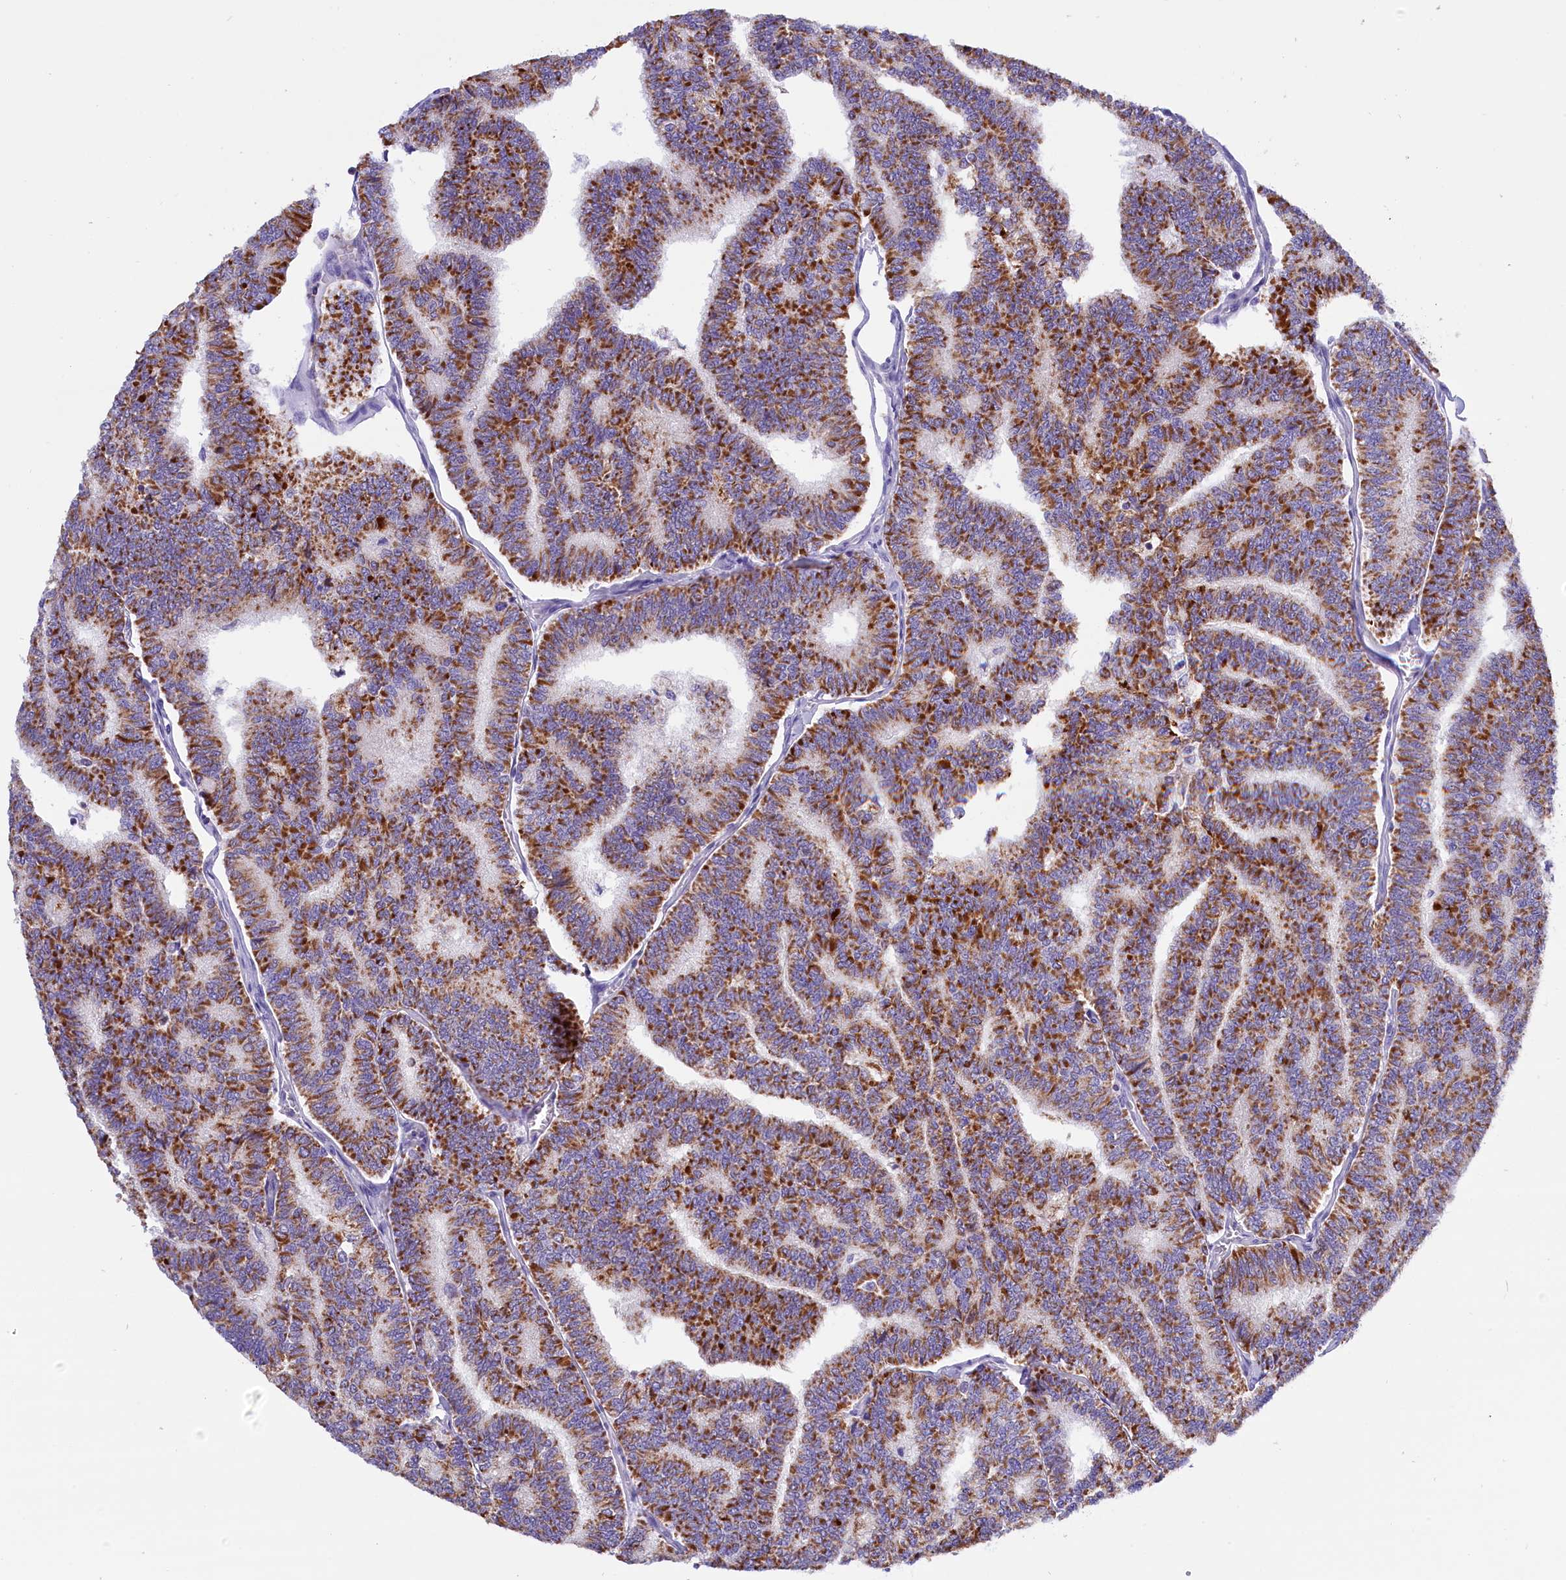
{"staining": {"intensity": "strong", "quantity": ">75%", "location": "cytoplasmic/membranous"}, "tissue": "thyroid cancer", "cell_type": "Tumor cells", "image_type": "cancer", "snomed": [{"axis": "morphology", "description": "Papillary adenocarcinoma, NOS"}, {"axis": "topography", "description": "Thyroid gland"}], "caption": "Immunohistochemistry (IHC) staining of thyroid papillary adenocarcinoma, which reveals high levels of strong cytoplasmic/membranous expression in approximately >75% of tumor cells indicating strong cytoplasmic/membranous protein staining. The staining was performed using DAB (brown) for protein detection and nuclei were counterstained in hematoxylin (blue).", "gene": "ABAT", "patient": {"sex": "female", "age": 35}}